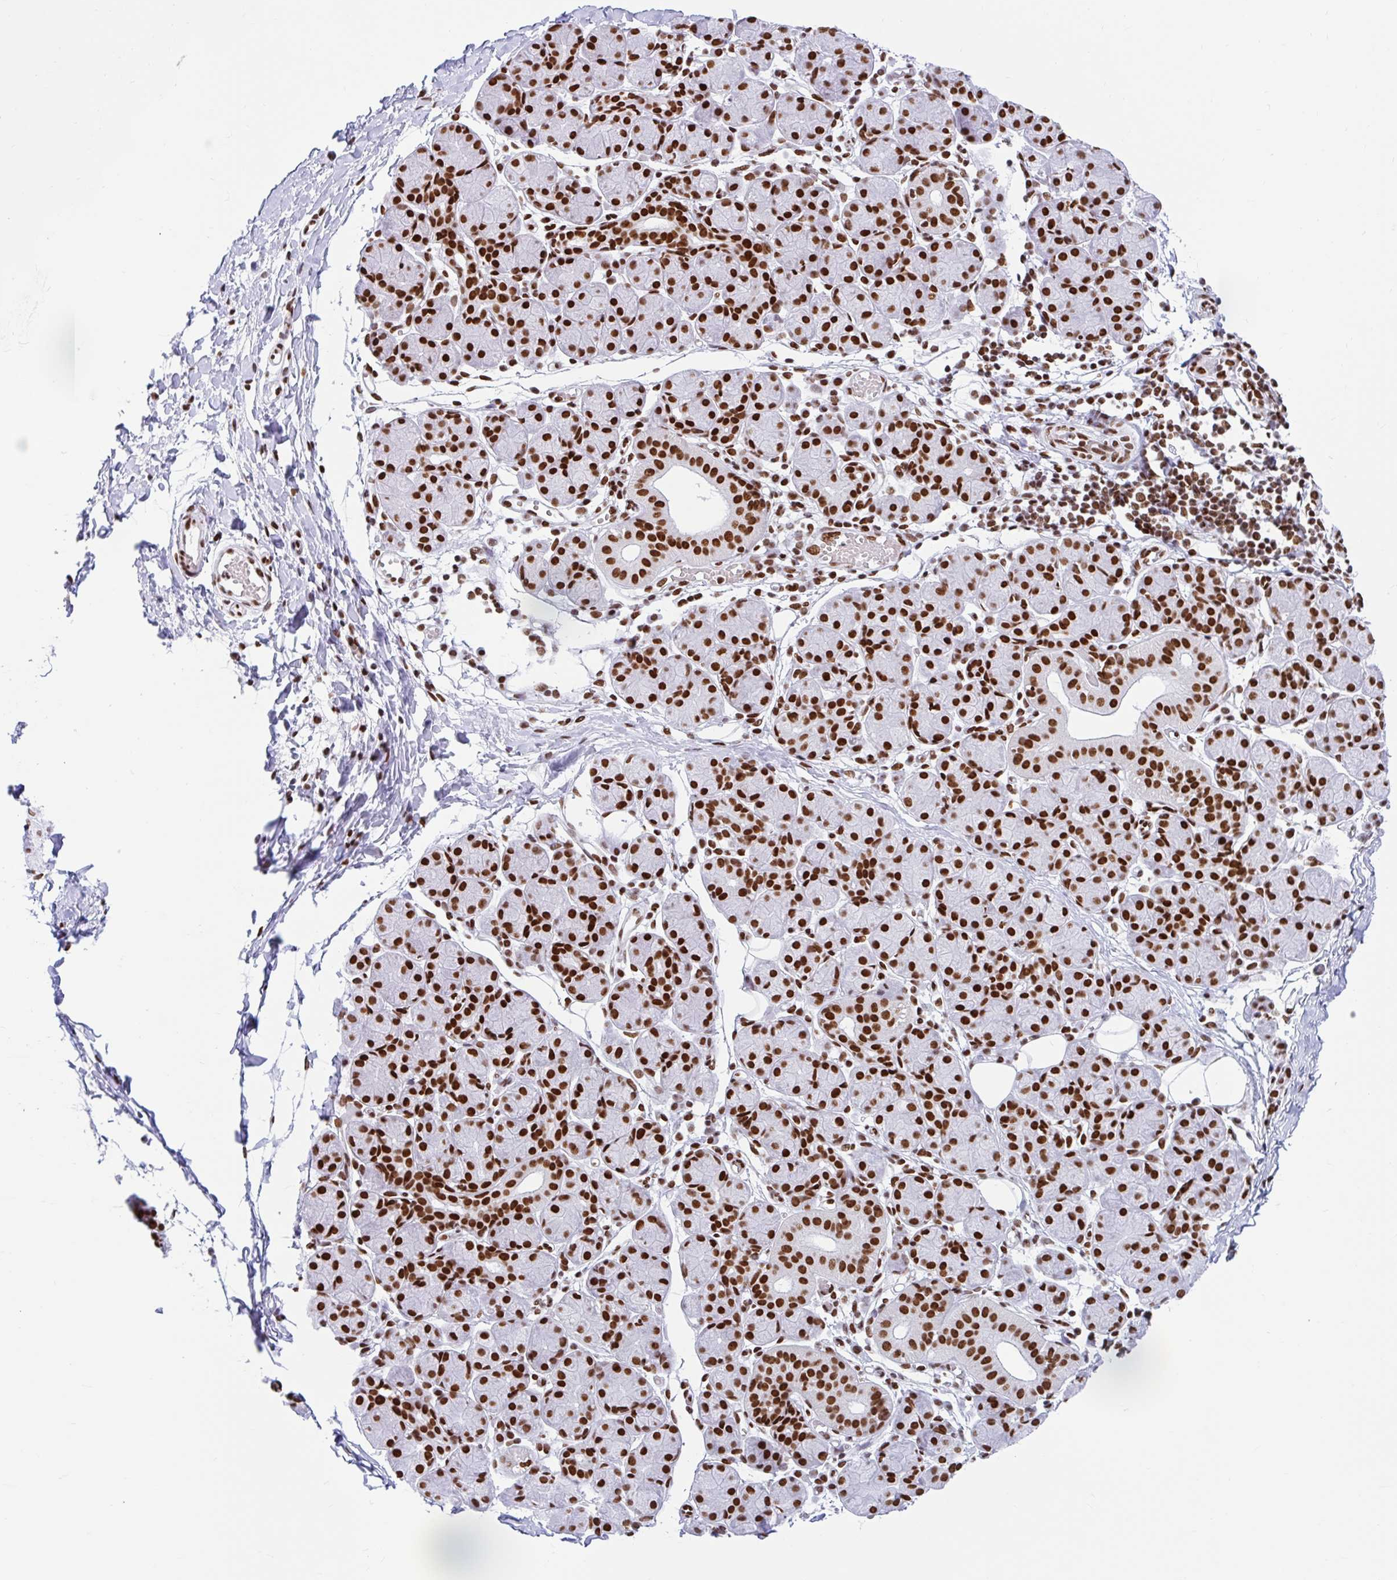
{"staining": {"intensity": "strong", "quantity": ">75%", "location": "nuclear"}, "tissue": "salivary gland", "cell_type": "Glandular cells", "image_type": "normal", "snomed": [{"axis": "morphology", "description": "Normal tissue, NOS"}, {"axis": "morphology", "description": "Inflammation, NOS"}, {"axis": "topography", "description": "Lymph node"}, {"axis": "topography", "description": "Salivary gland"}], "caption": "IHC (DAB (3,3'-diaminobenzidine)) staining of benign salivary gland exhibits strong nuclear protein staining in about >75% of glandular cells.", "gene": "KHDRBS1", "patient": {"sex": "male", "age": 3}}